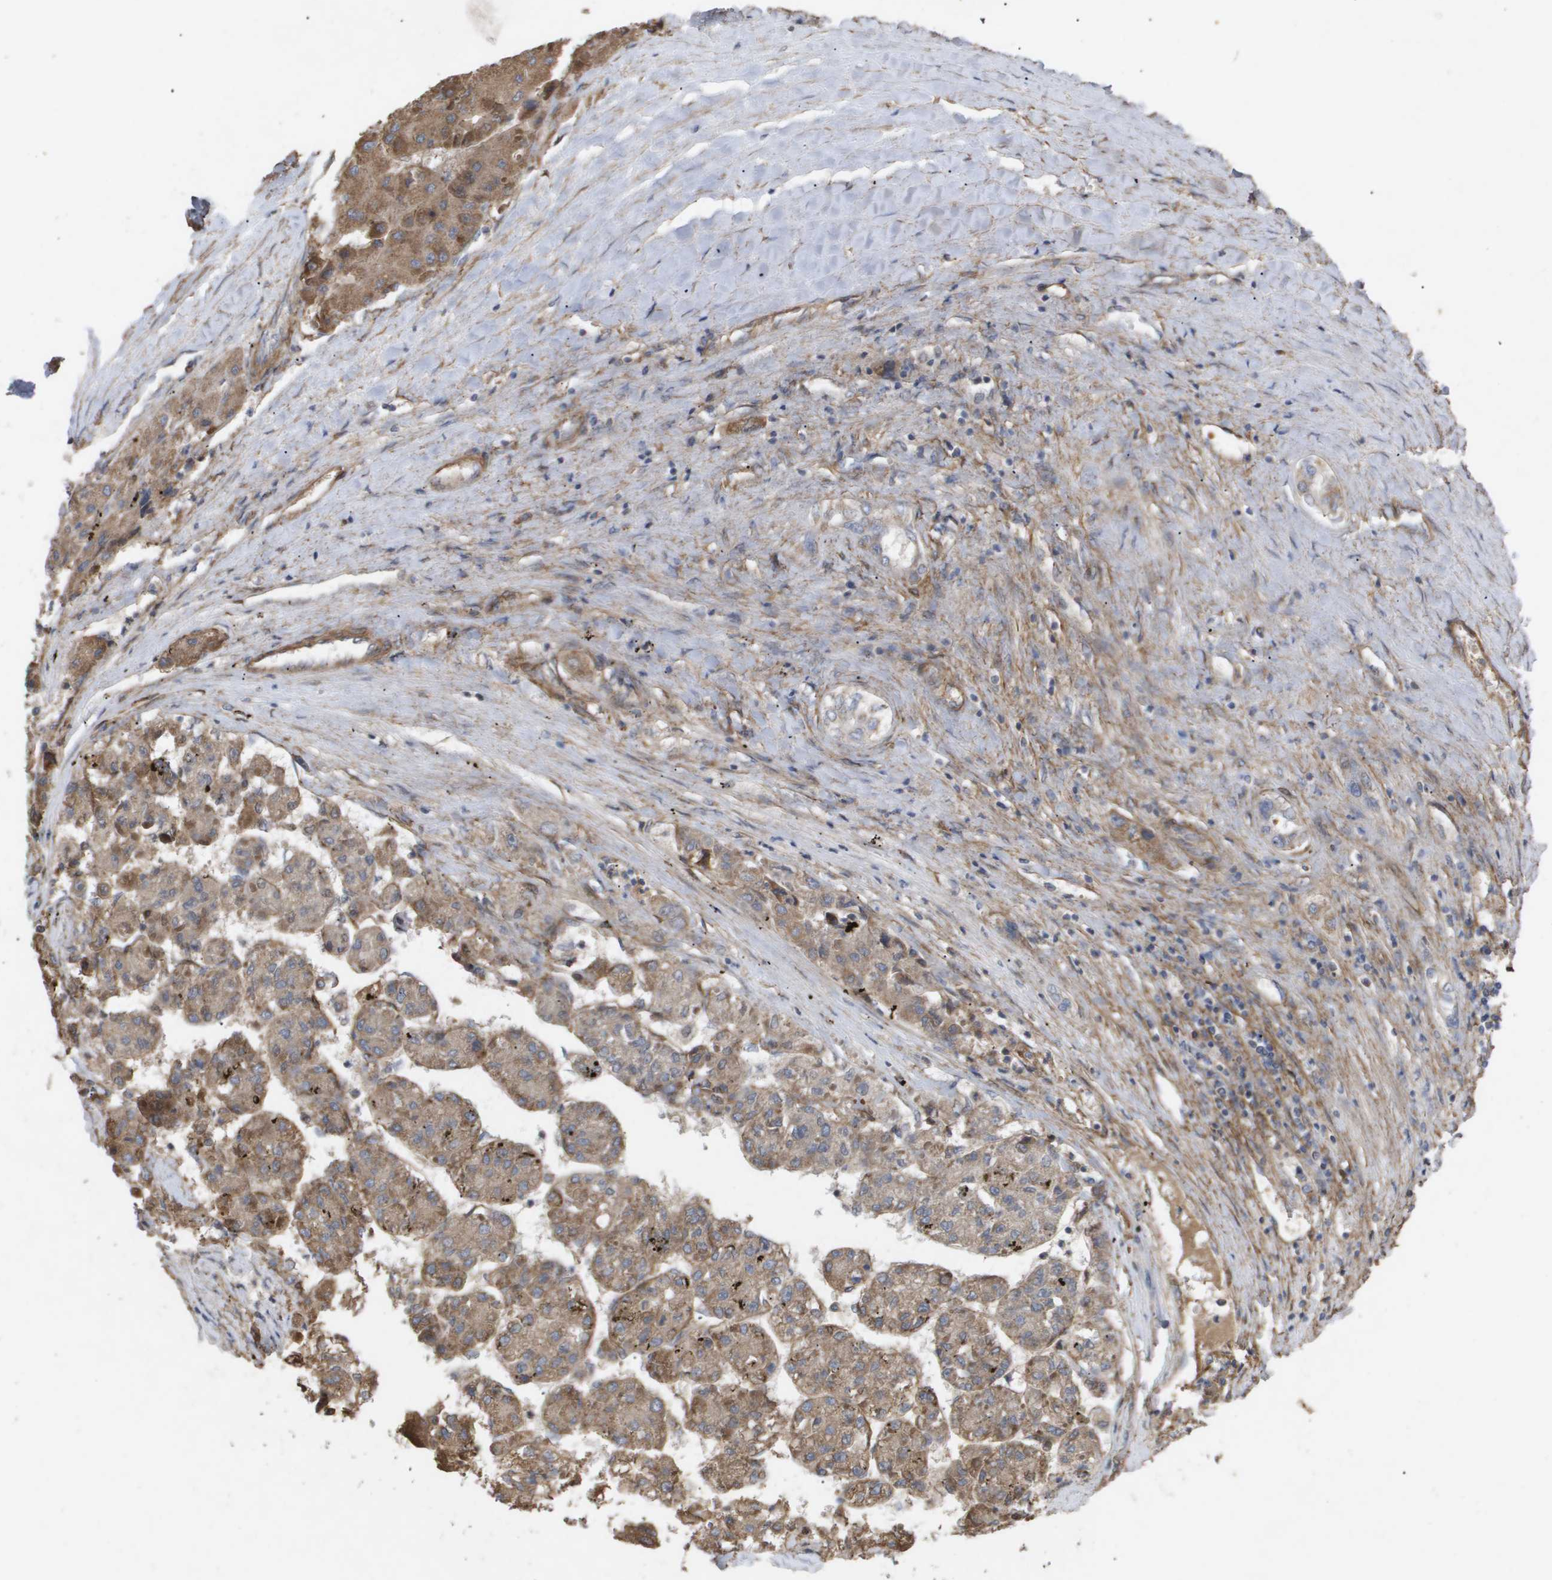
{"staining": {"intensity": "moderate", "quantity": ">75%", "location": "cytoplasmic/membranous"}, "tissue": "liver cancer", "cell_type": "Tumor cells", "image_type": "cancer", "snomed": [{"axis": "morphology", "description": "Carcinoma, Hepatocellular, NOS"}, {"axis": "topography", "description": "Liver"}], "caption": "This image reveals immunohistochemistry staining of human hepatocellular carcinoma (liver), with medium moderate cytoplasmic/membranous positivity in about >75% of tumor cells.", "gene": "TNS1", "patient": {"sex": "female", "age": 73}}